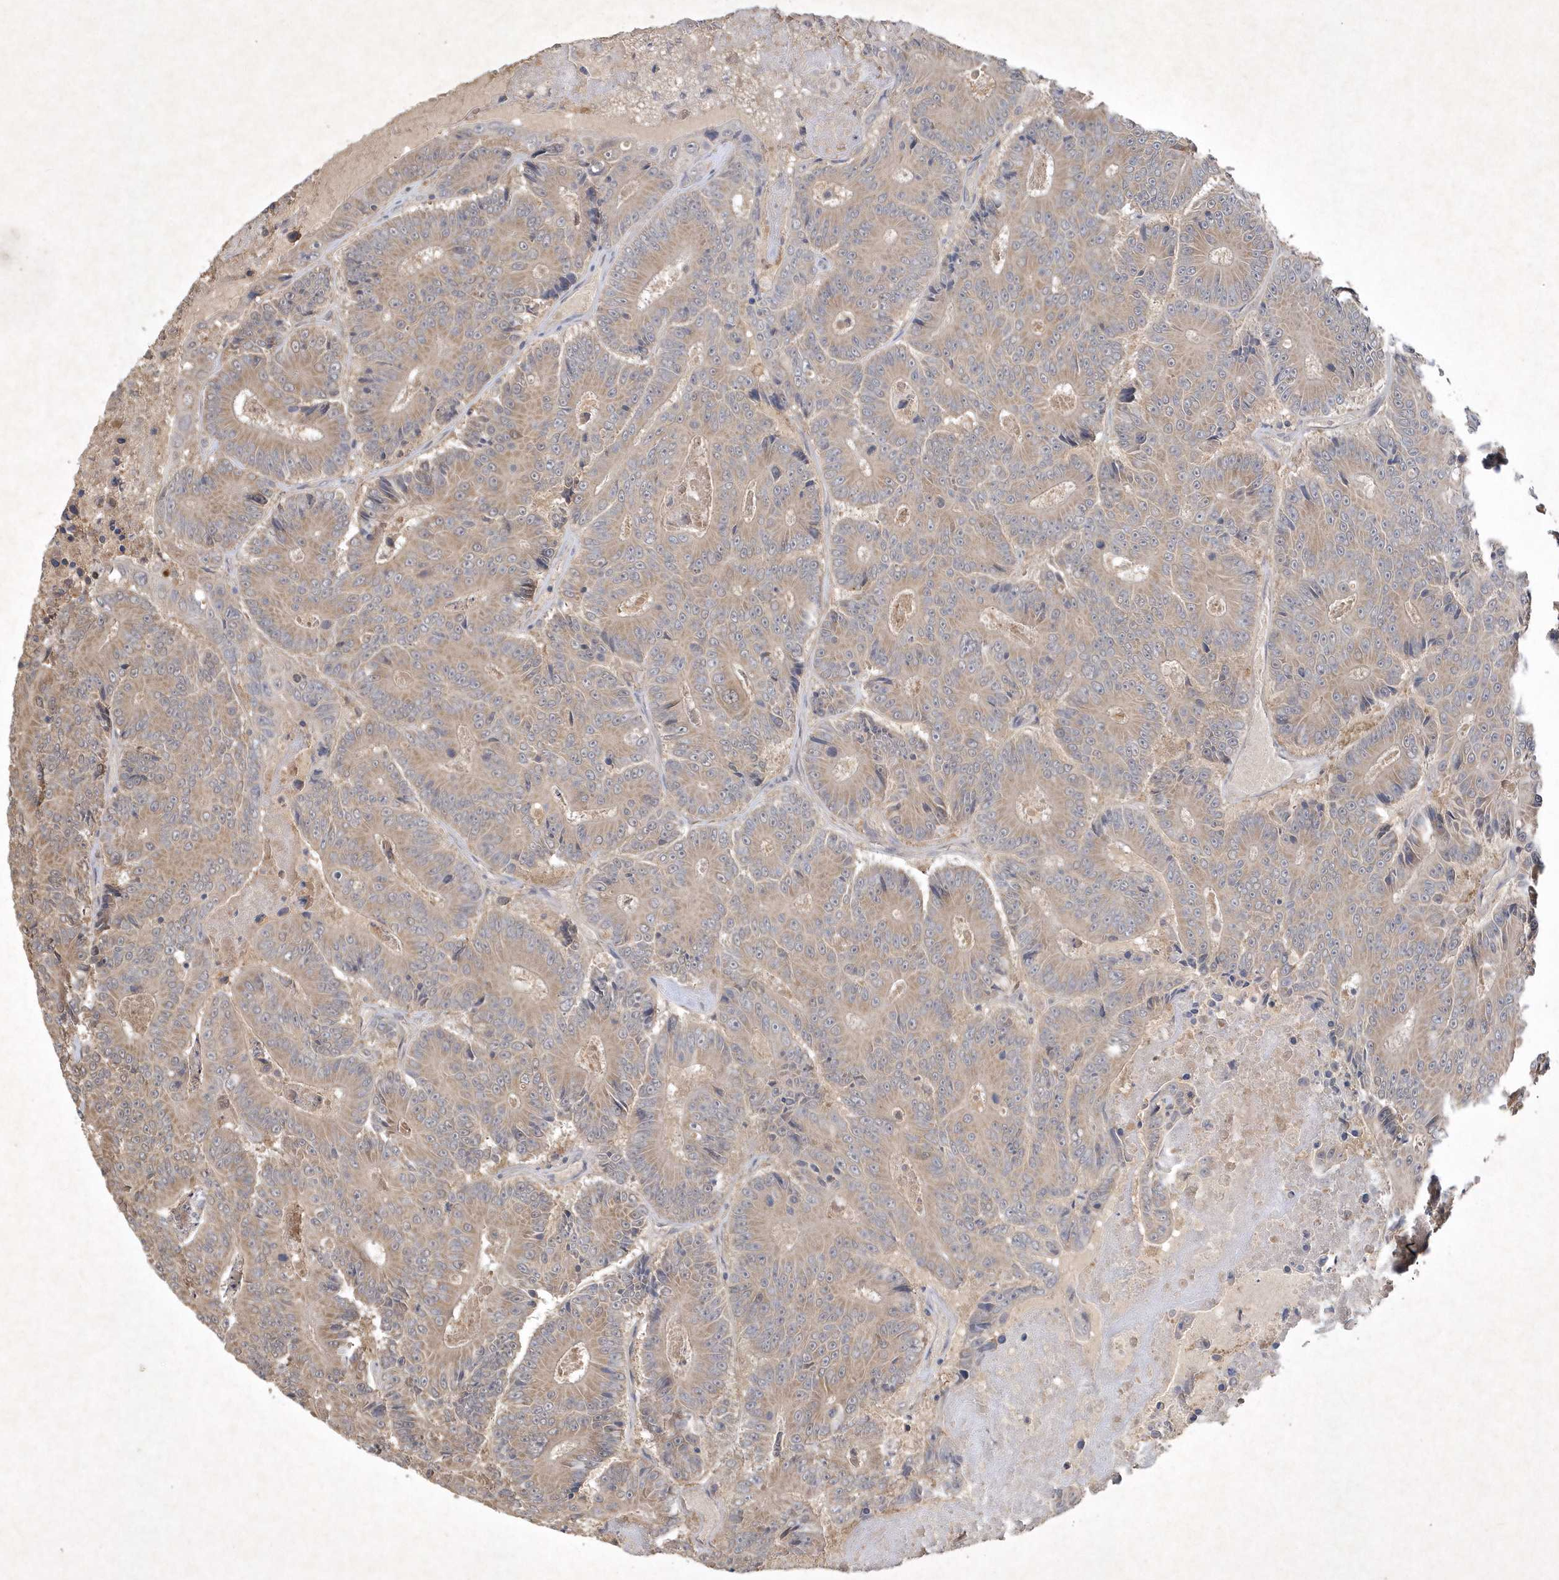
{"staining": {"intensity": "weak", "quantity": "25%-75%", "location": "cytoplasmic/membranous"}, "tissue": "colorectal cancer", "cell_type": "Tumor cells", "image_type": "cancer", "snomed": [{"axis": "morphology", "description": "Adenocarcinoma, NOS"}, {"axis": "topography", "description": "Colon"}], "caption": "Protein staining reveals weak cytoplasmic/membranous expression in approximately 25%-75% of tumor cells in adenocarcinoma (colorectal).", "gene": "AKR7A2", "patient": {"sex": "male", "age": 83}}